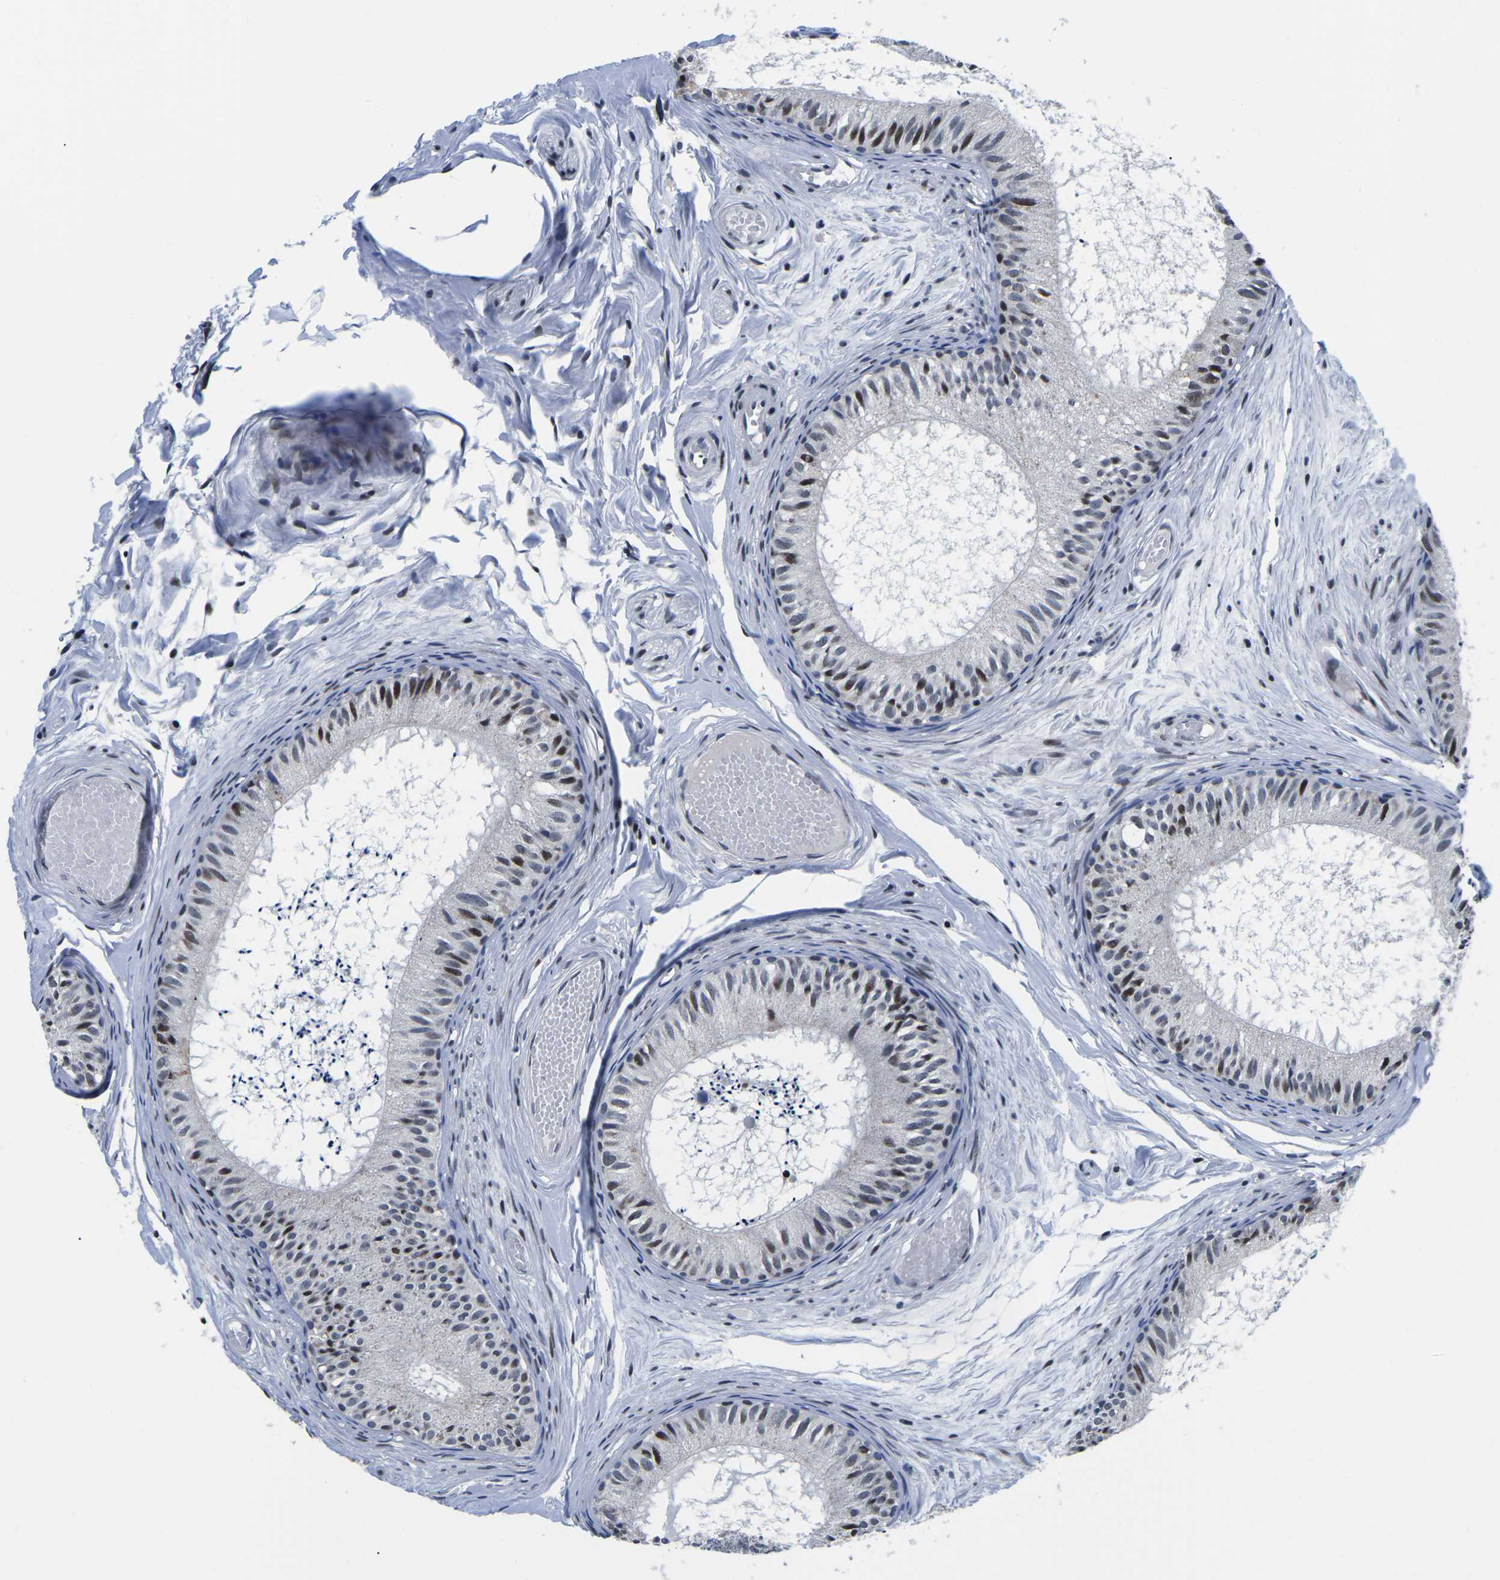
{"staining": {"intensity": "strong", "quantity": "<25%", "location": "nuclear"}, "tissue": "epididymis", "cell_type": "Glandular cells", "image_type": "normal", "snomed": [{"axis": "morphology", "description": "Normal tissue, NOS"}, {"axis": "topography", "description": "Epididymis"}], "caption": "Immunohistochemistry (IHC) of unremarkable epididymis reveals medium levels of strong nuclear staining in about <25% of glandular cells.", "gene": "CDC73", "patient": {"sex": "male", "age": 46}}